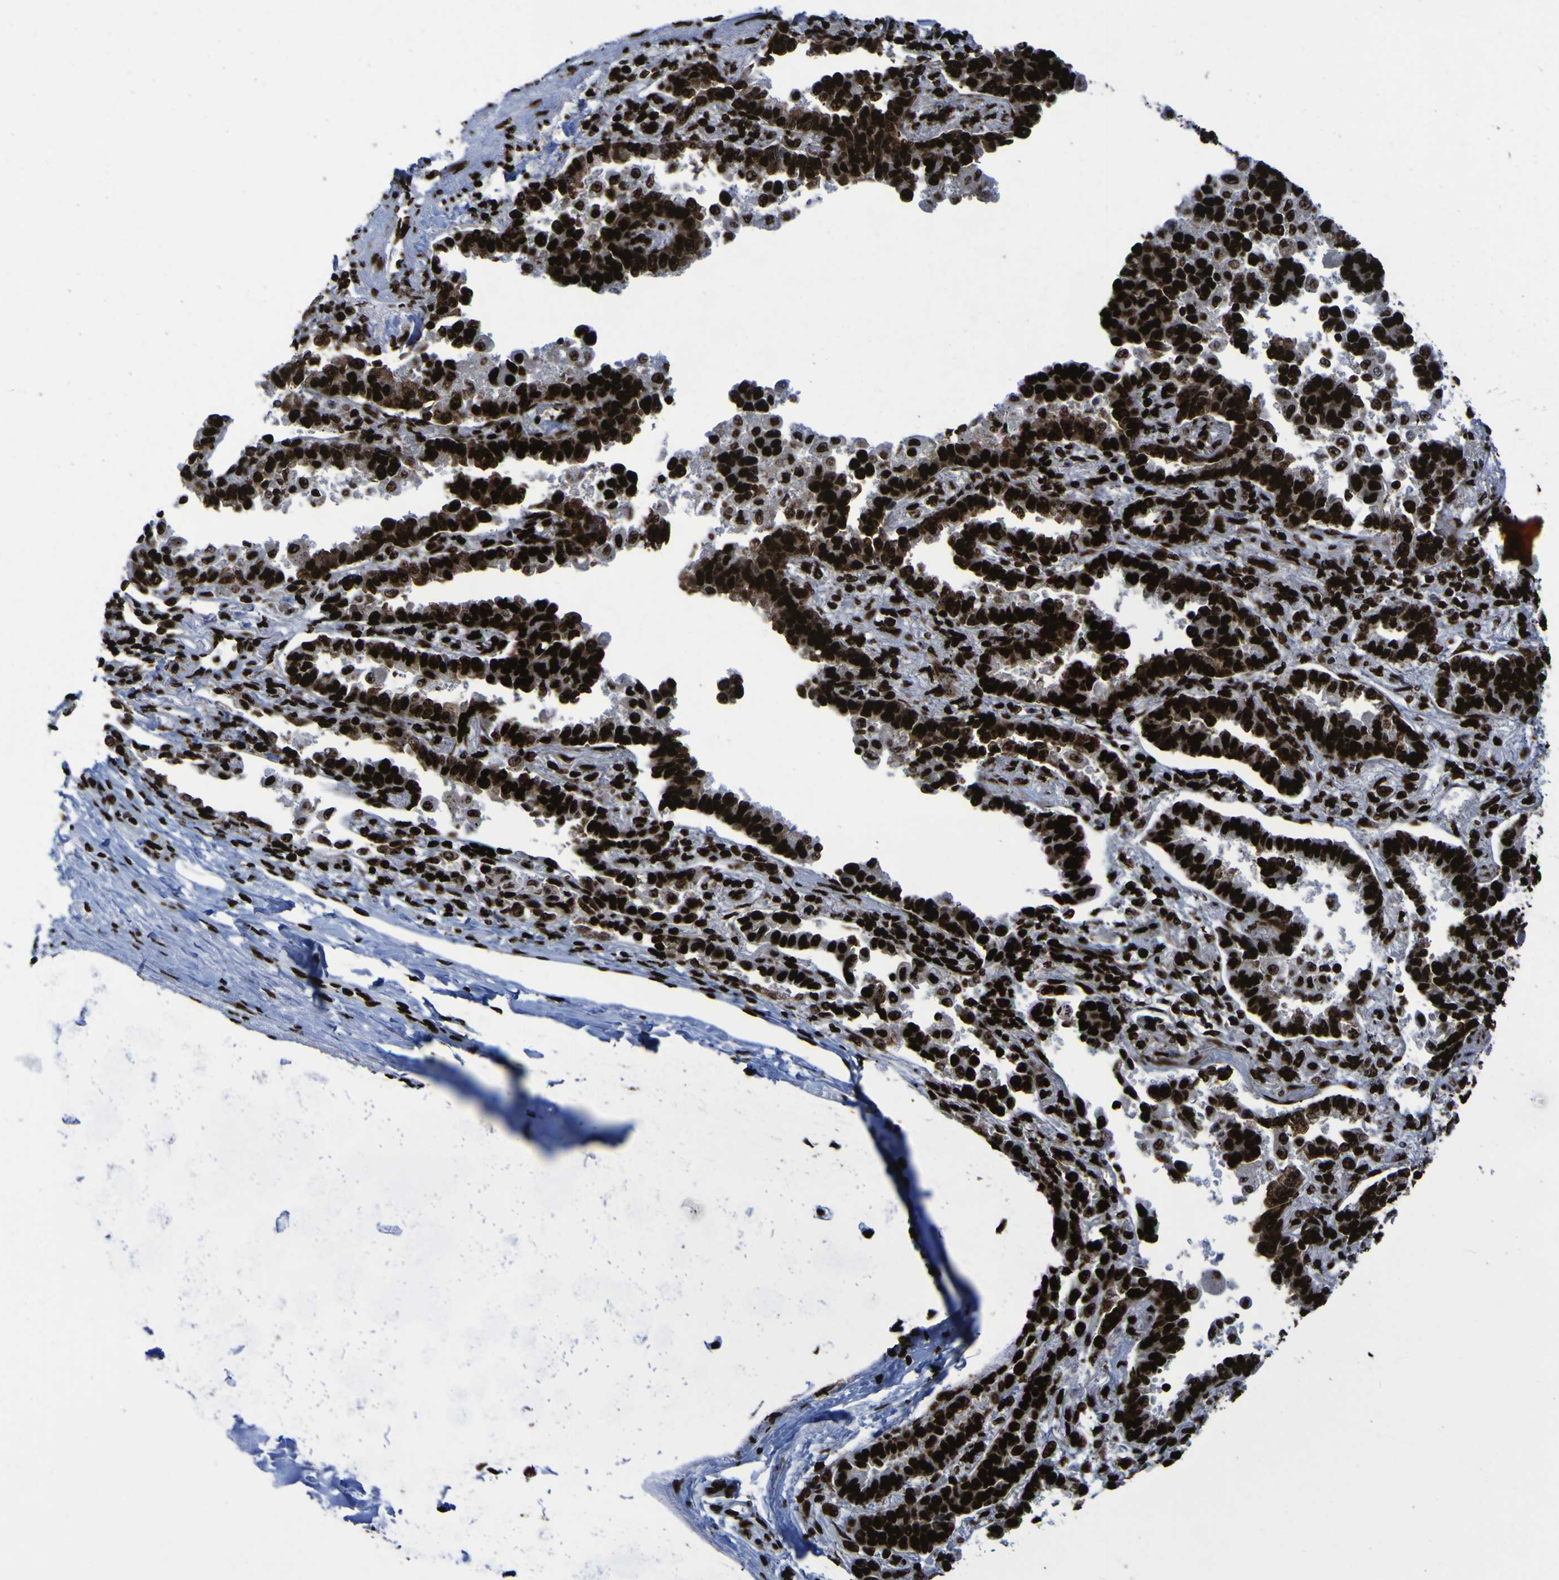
{"staining": {"intensity": "strong", "quantity": ">75%", "location": "nuclear"}, "tissue": "lung cancer", "cell_type": "Tumor cells", "image_type": "cancer", "snomed": [{"axis": "morphology", "description": "Normal tissue, NOS"}, {"axis": "morphology", "description": "Adenocarcinoma, NOS"}, {"axis": "topography", "description": "Lung"}], "caption": "This micrograph reveals lung cancer (adenocarcinoma) stained with immunohistochemistry (IHC) to label a protein in brown. The nuclear of tumor cells show strong positivity for the protein. Nuclei are counter-stained blue.", "gene": "NPM1", "patient": {"sex": "male", "age": 59}}